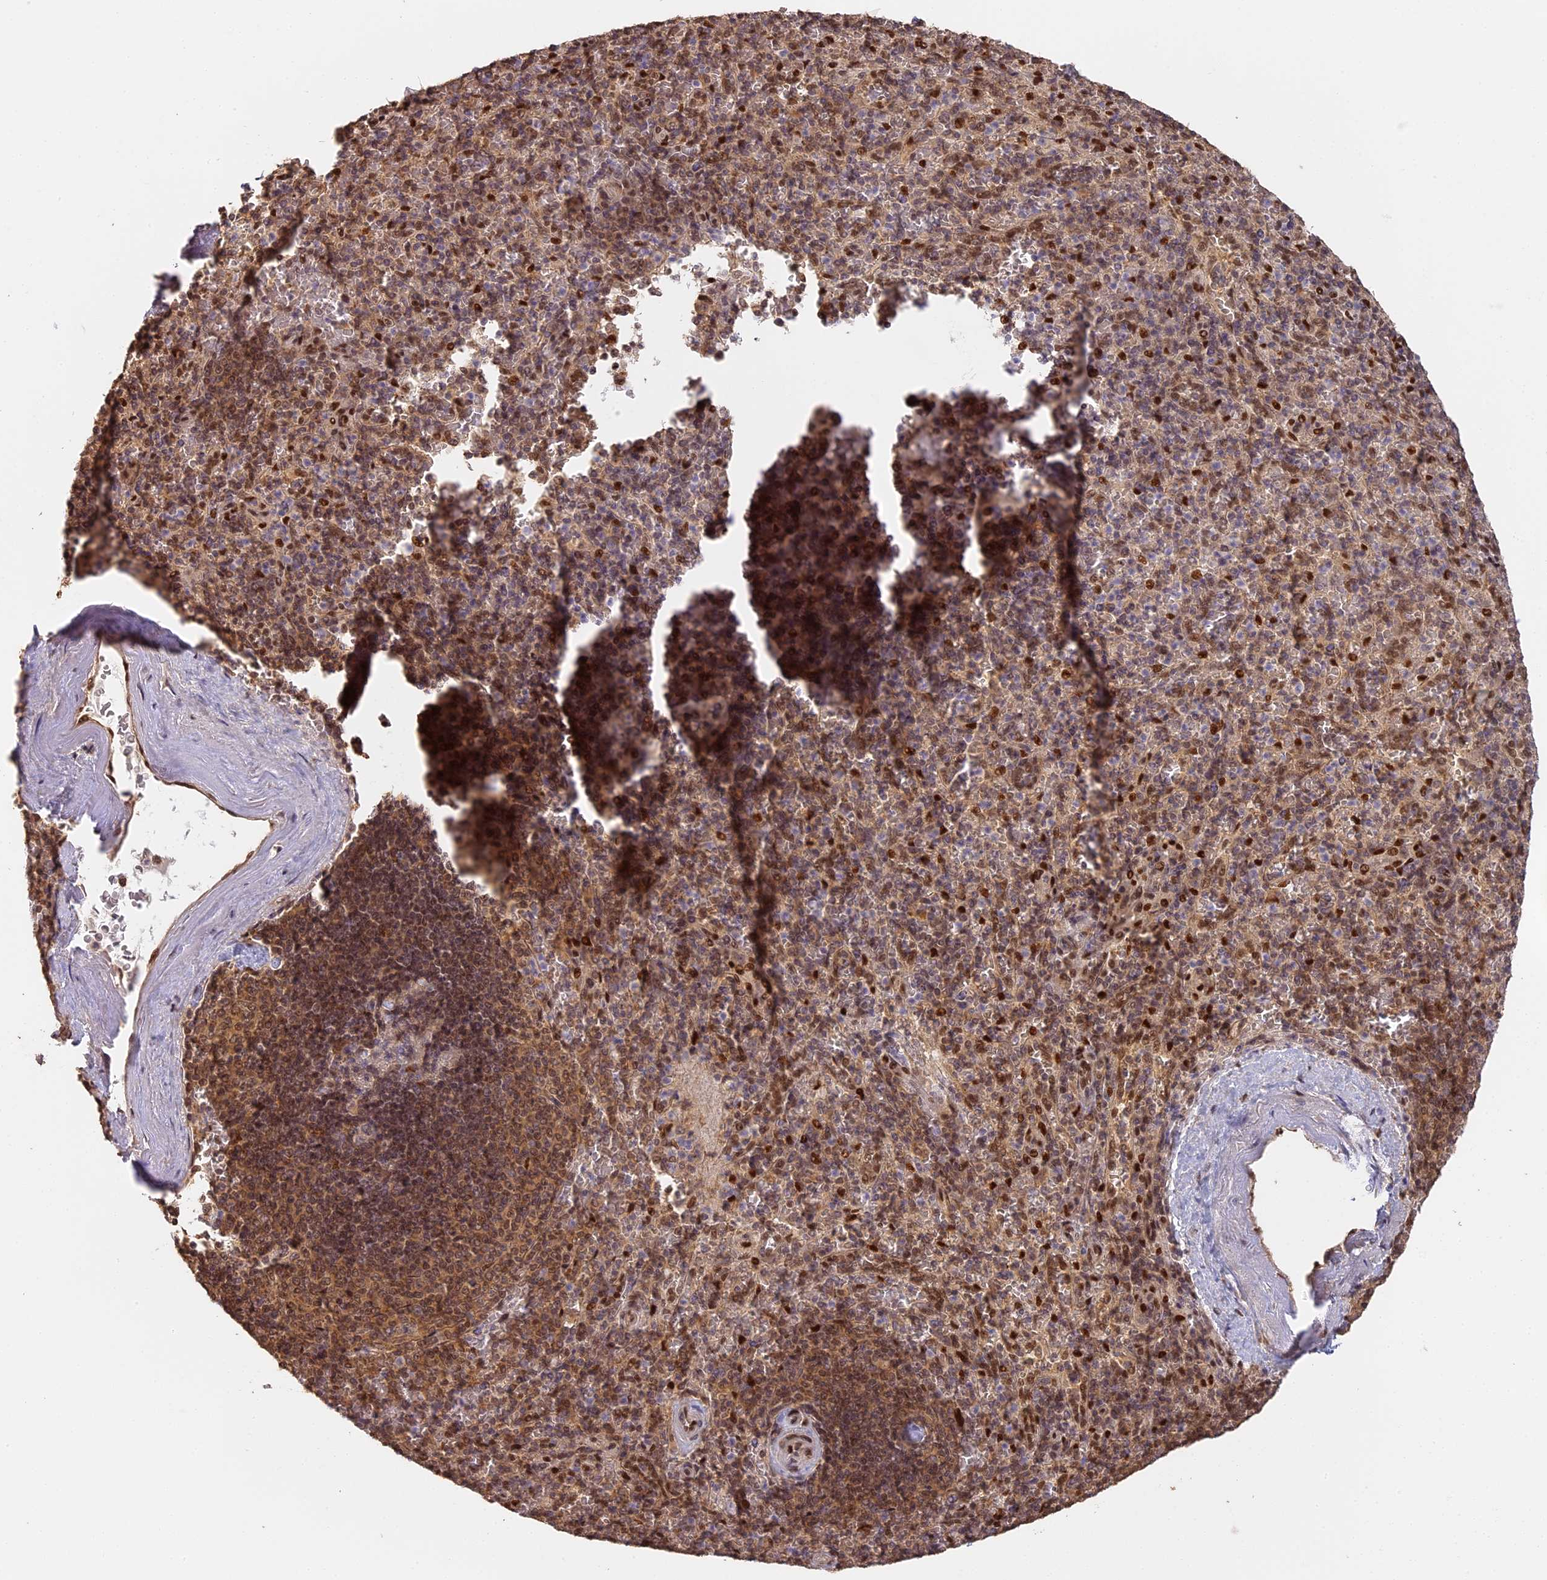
{"staining": {"intensity": "strong", "quantity": "25%-75%", "location": "cytoplasmic/membranous"}, "tissue": "spleen", "cell_type": "Cells in red pulp", "image_type": "normal", "snomed": [{"axis": "morphology", "description": "Normal tissue, NOS"}, {"axis": "topography", "description": "Spleen"}], "caption": "Immunohistochemistry micrograph of benign spleen: spleen stained using IHC shows high levels of strong protein expression localized specifically in the cytoplasmic/membranous of cells in red pulp, appearing as a cytoplasmic/membranous brown color.", "gene": "MYBL2", "patient": {"sex": "male", "age": 82}}